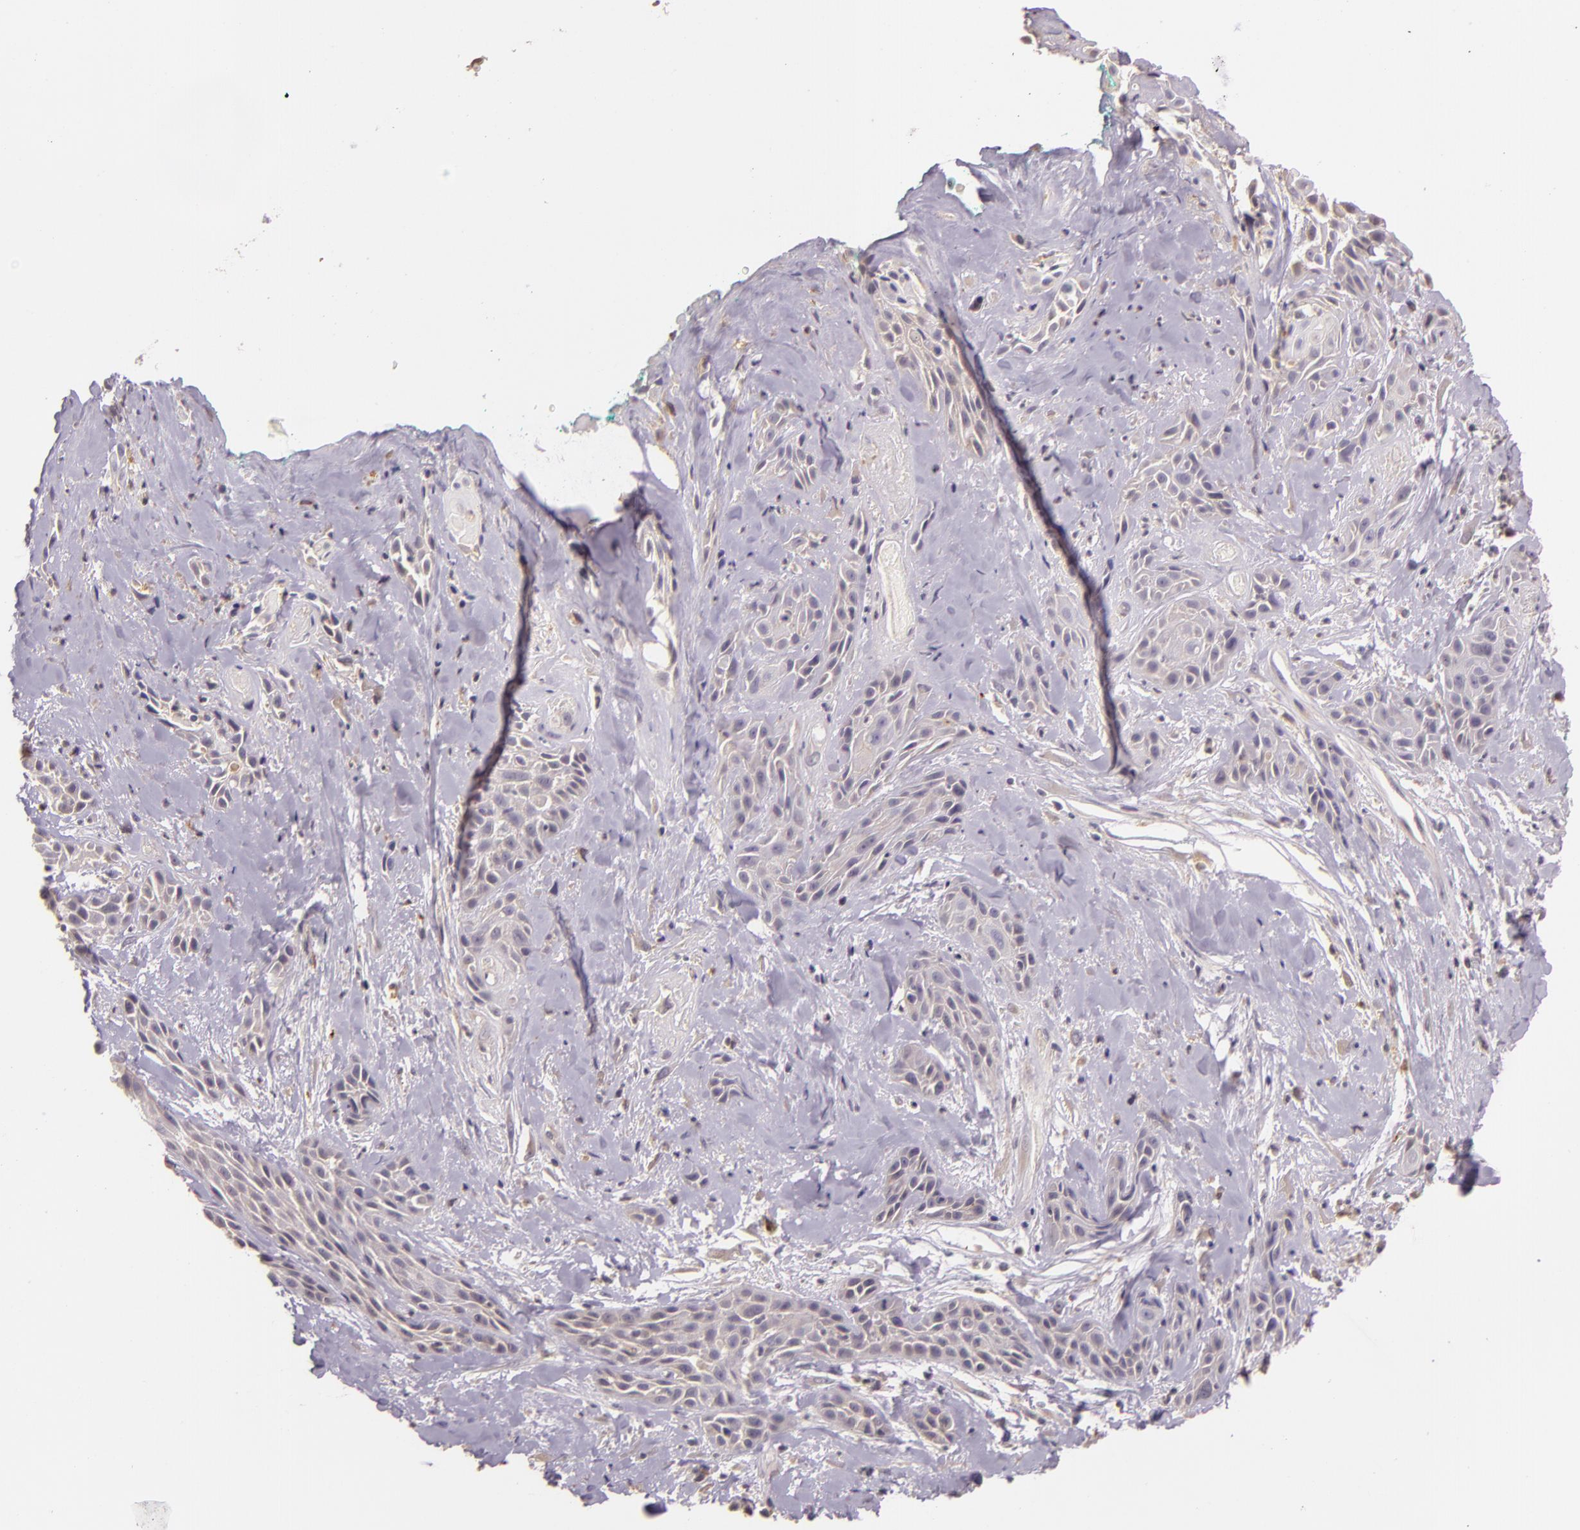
{"staining": {"intensity": "weak", "quantity": "<25%", "location": "cytoplasmic/membranous"}, "tissue": "skin cancer", "cell_type": "Tumor cells", "image_type": "cancer", "snomed": [{"axis": "morphology", "description": "Squamous cell carcinoma, NOS"}, {"axis": "topography", "description": "Skin"}, {"axis": "topography", "description": "Anal"}], "caption": "Micrograph shows no significant protein expression in tumor cells of squamous cell carcinoma (skin). (DAB (3,3'-diaminobenzidine) immunohistochemistry, high magnification).", "gene": "ARMH4", "patient": {"sex": "male", "age": 64}}